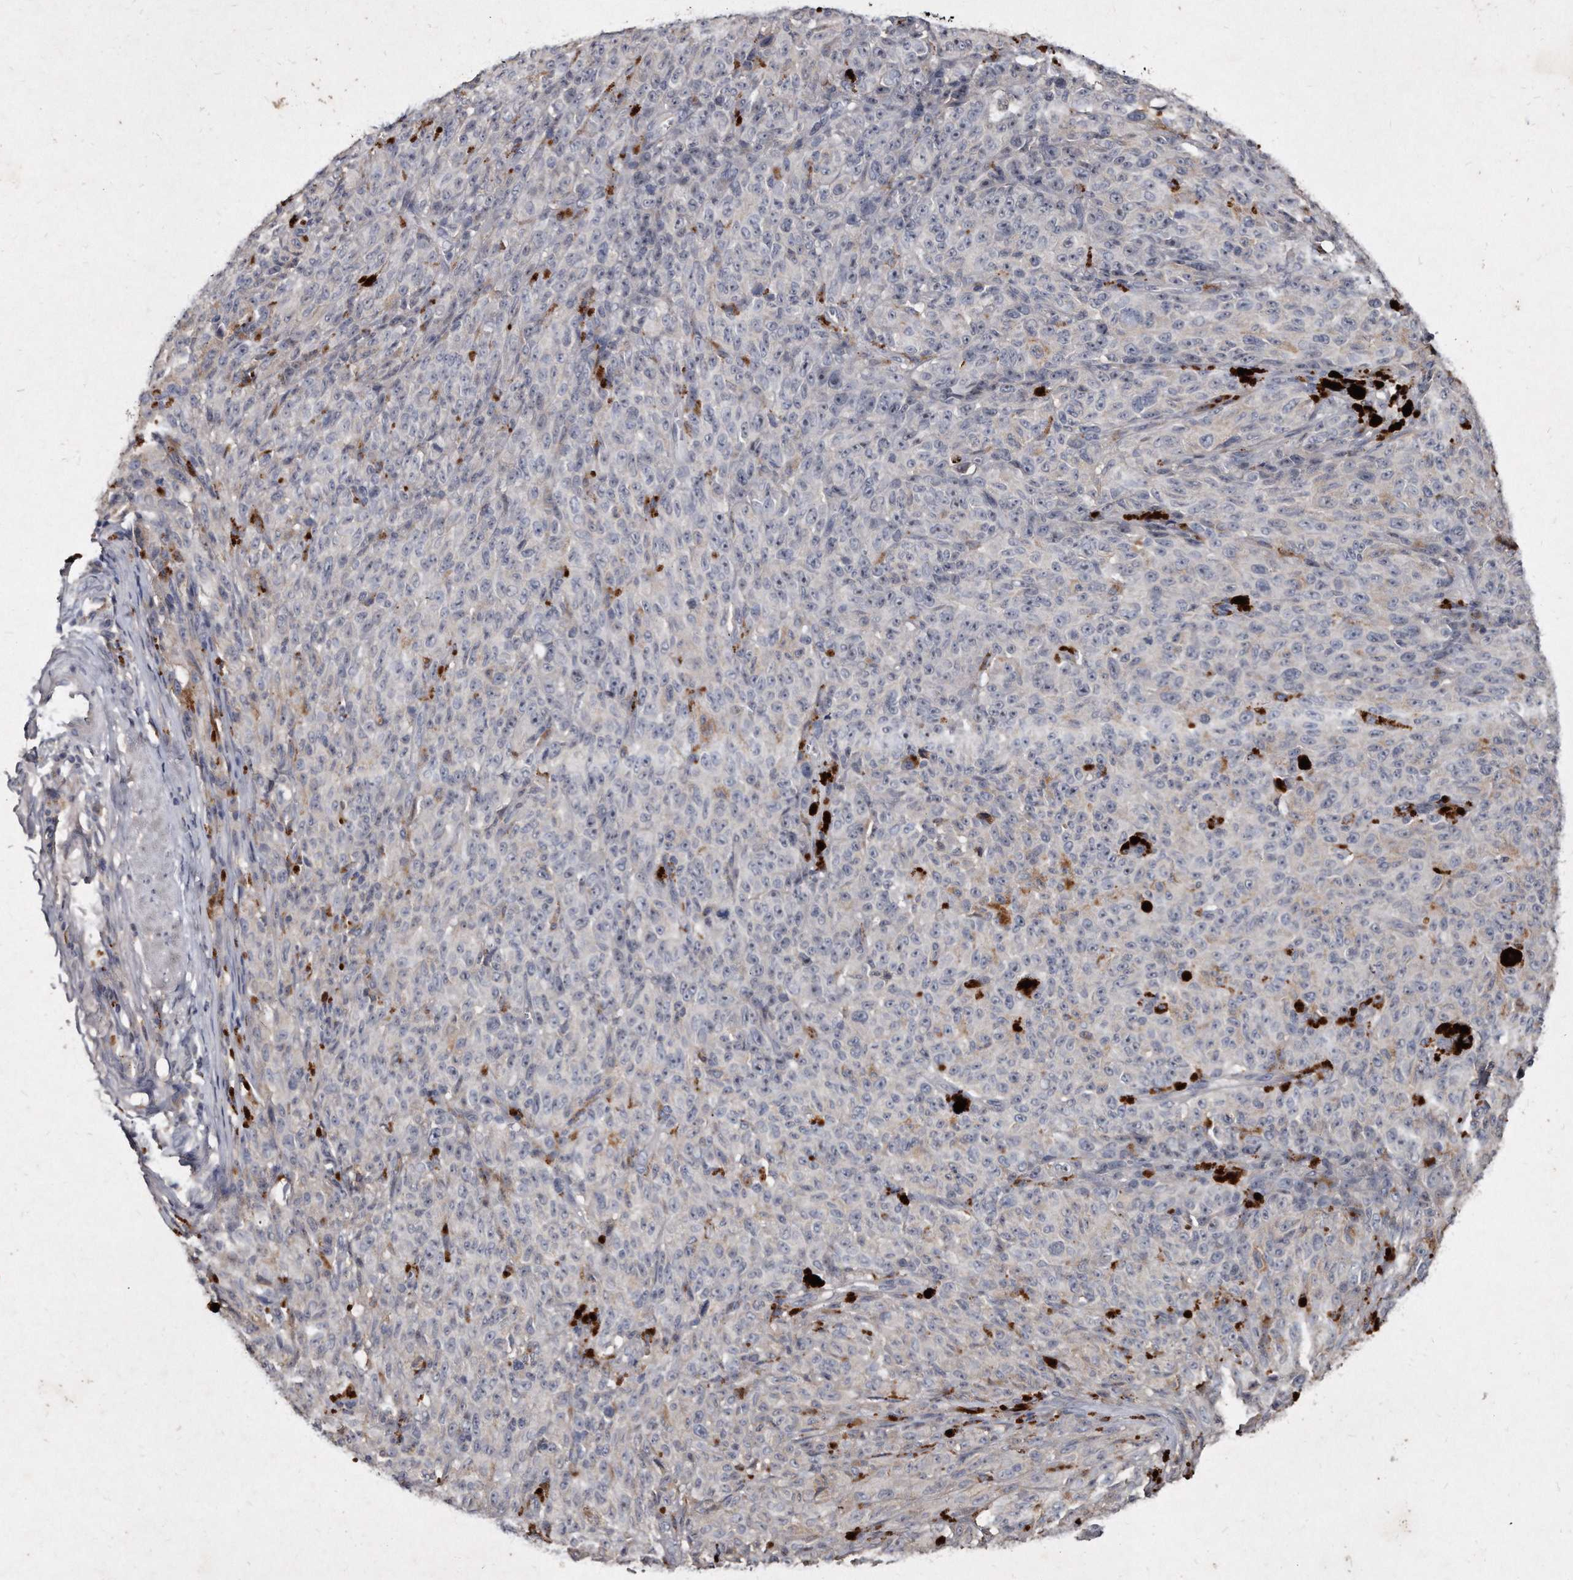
{"staining": {"intensity": "negative", "quantity": "none", "location": "none"}, "tissue": "melanoma", "cell_type": "Tumor cells", "image_type": "cancer", "snomed": [{"axis": "morphology", "description": "Malignant melanoma, NOS"}, {"axis": "topography", "description": "Skin"}], "caption": "Malignant melanoma was stained to show a protein in brown. There is no significant expression in tumor cells.", "gene": "KLHDC3", "patient": {"sex": "female", "age": 82}}